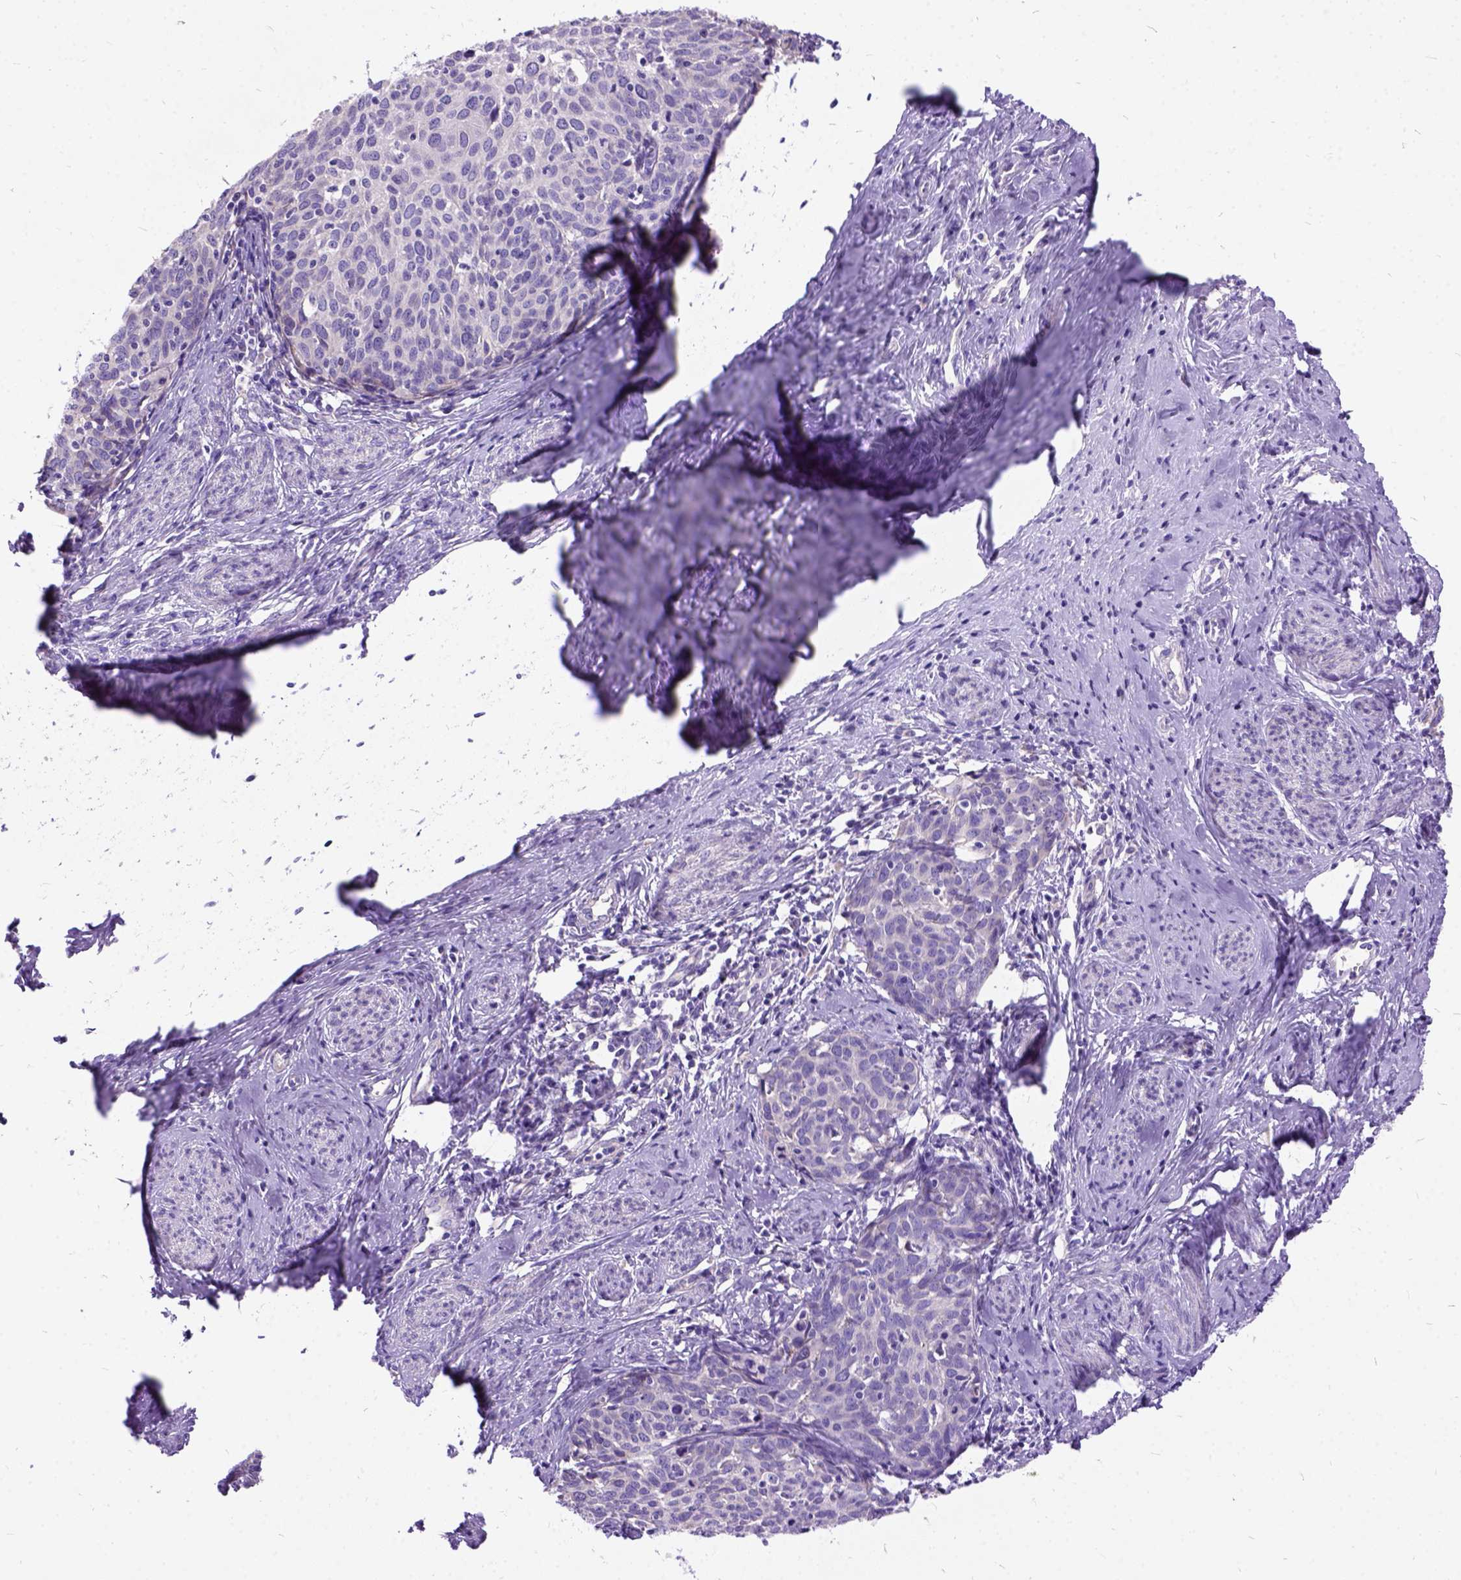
{"staining": {"intensity": "negative", "quantity": "none", "location": "none"}, "tissue": "cervical cancer", "cell_type": "Tumor cells", "image_type": "cancer", "snomed": [{"axis": "morphology", "description": "Squamous cell carcinoma, NOS"}, {"axis": "topography", "description": "Cervix"}], "caption": "The immunohistochemistry histopathology image has no significant expression in tumor cells of cervical squamous cell carcinoma tissue.", "gene": "CFAP54", "patient": {"sex": "female", "age": 62}}